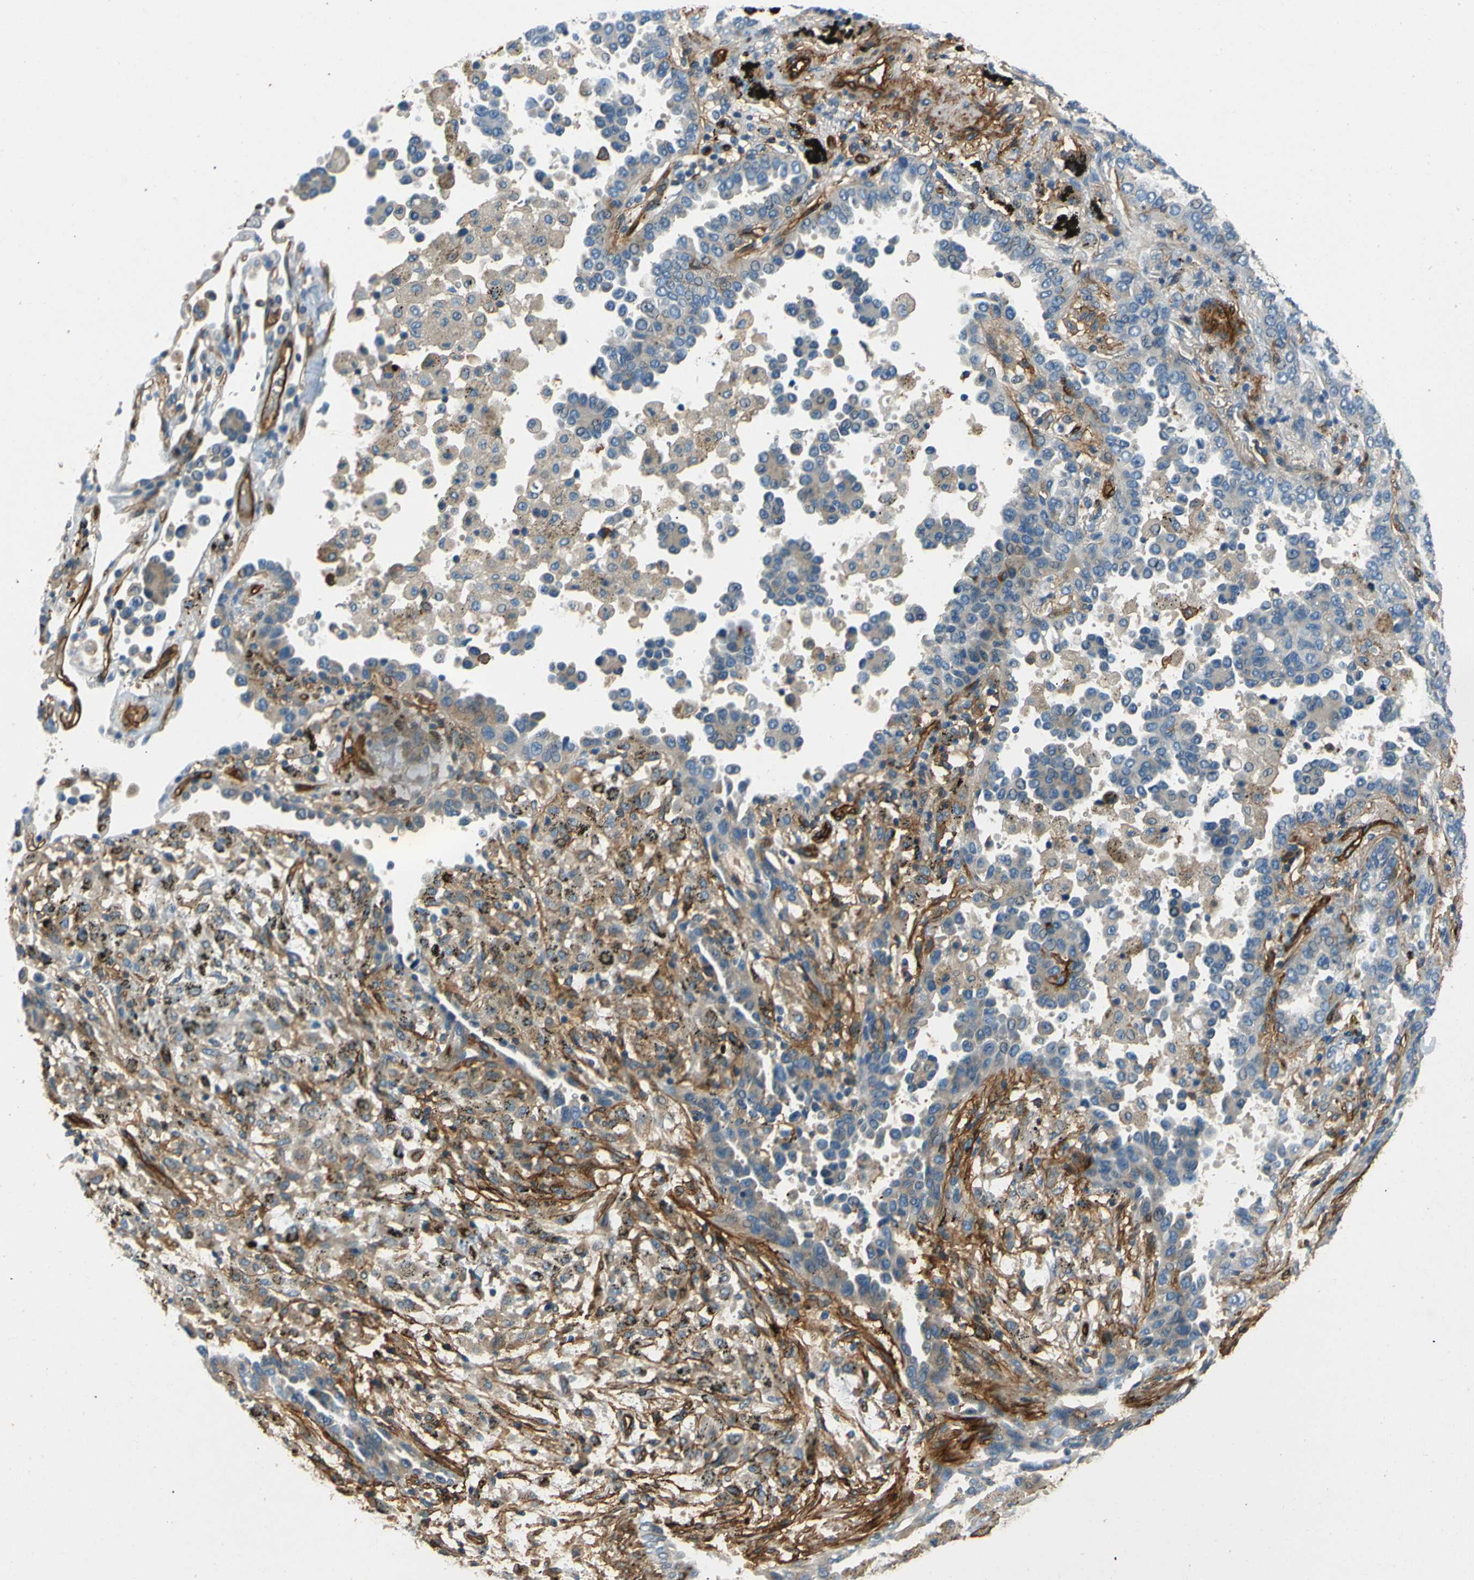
{"staining": {"intensity": "negative", "quantity": "none", "location": "none"}, "tissue": "lung cancer", "cell_type": "Tumor cells", "image_type": "cancer", "snomed": [{"axis": "morphology", "description": "Normal tissue, NOS"}, {"axis": "morphology", "description": "Adenocarcinoma, NOS"}, {"axis": "topography", "description": "Lung"}], "caption": "Photomicrograph shows no protein expression in tumor cells of adenocarcinoma (lung) tissue.", "gene": "ENTPD1", "patient": {"sex": "male", "age": 59}}